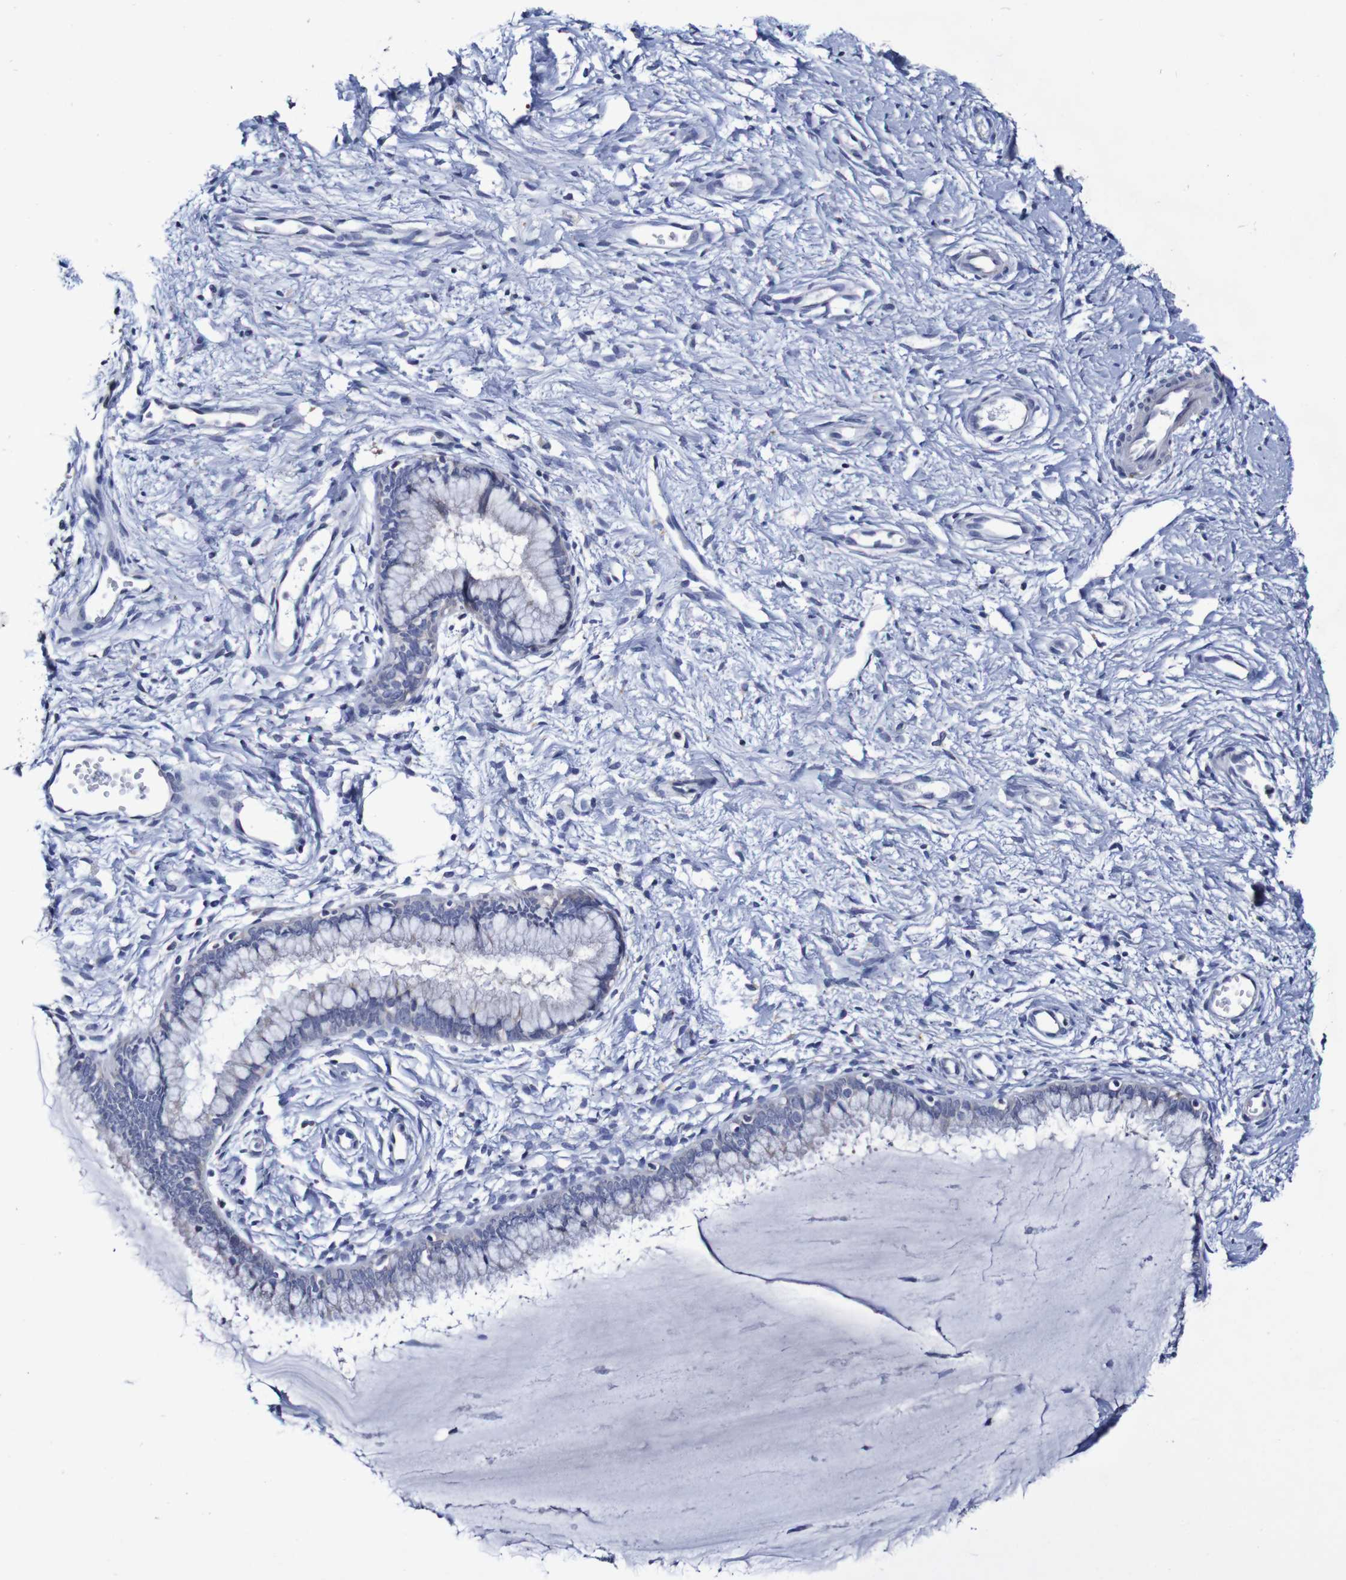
{"staining": {"intensity": "negative", "quantity": "none", "location": "none"}, "tissue": "cervix", "cell_type": "Glandular cells", "image_type": "normal", "snomed": [{"axis": "morphology", "description": "Normal tissue, NOS"}, {"axis": "topography", "description": "Cervix"}], "caption": "Immunohistochemistry (IHC) photomicrograph of unremarkable cervix stained for a protein (brown), which reveals no staining in glandular cells.", "gene": "ACVR1C", "patient": {"sex": "female", "age": 65}}